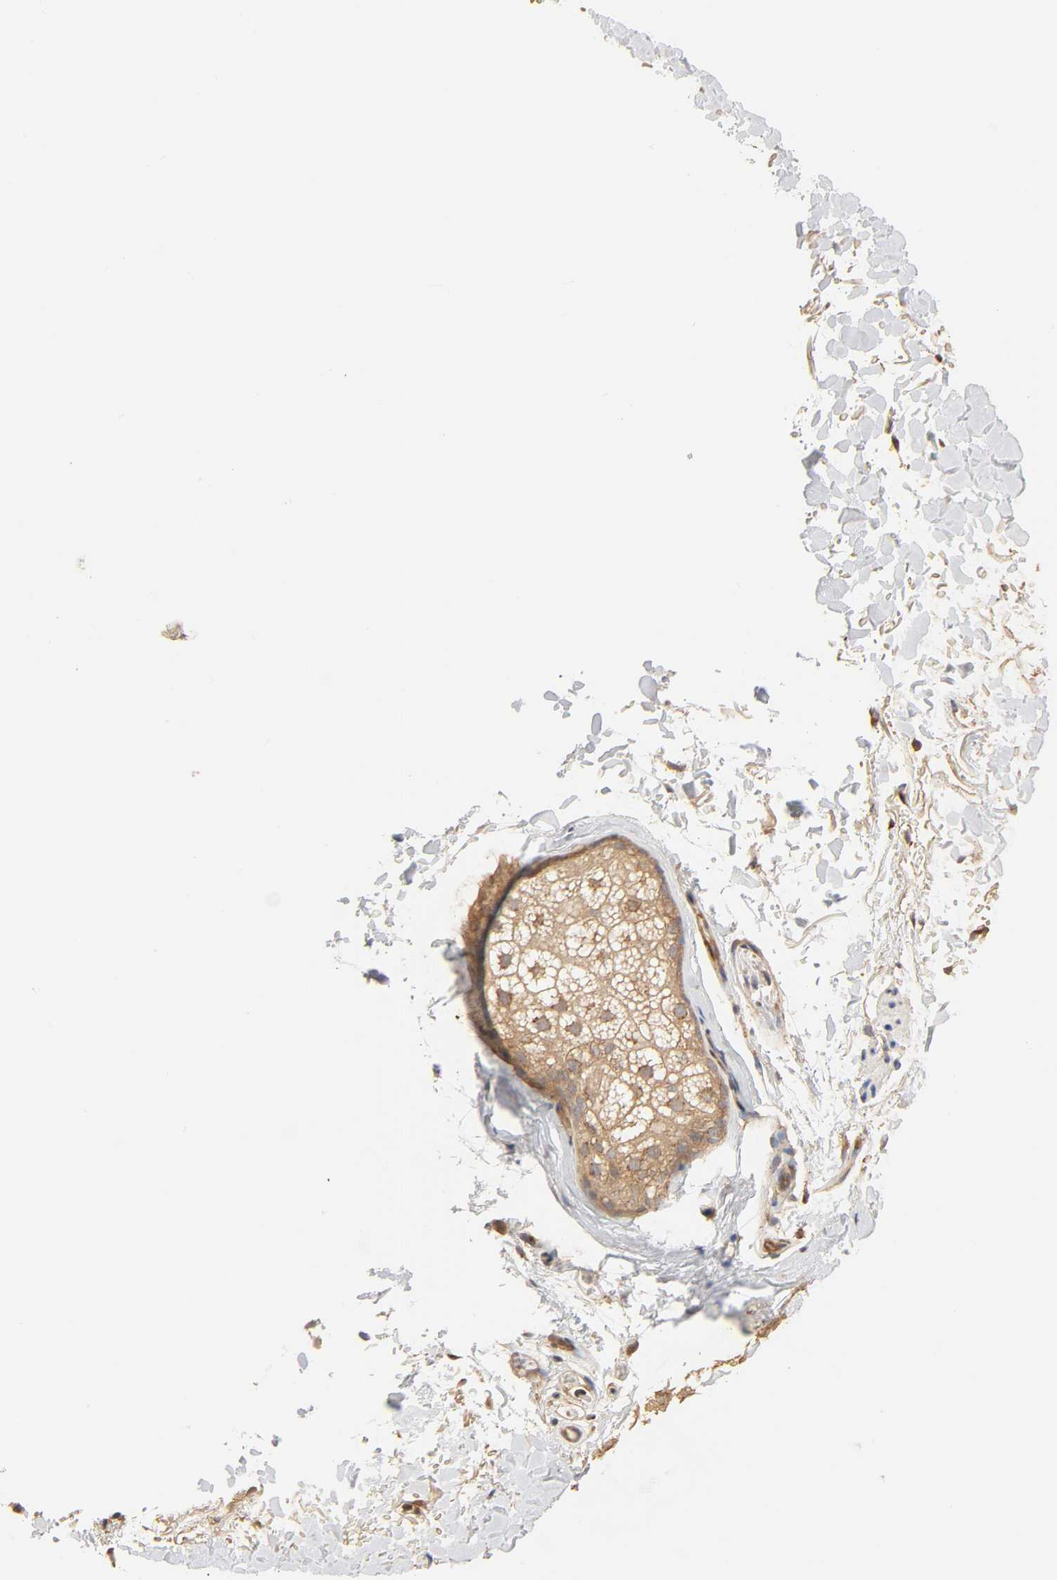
{"staining": {"intensity": "moderate", "quantity": ">75%", "location": "cytoplasmic/membranous"}, "tissue": "skin", "cell_type": "Fibroblasts", "image_type": "normal", "snomed": [{"axis": "morphology", "description": "Normal tissue, NOS"}, {"axis": "topography", "description": "Skin"}], "caption": "This is a histology image of immunohistochemistry (IHC) staining of unremarkable skin, which shows moderate staining in the cytoplasmic/membranous of fibroblasts.", "gene": "EPS8", "patient": {"sex": "male", "age": 63}}